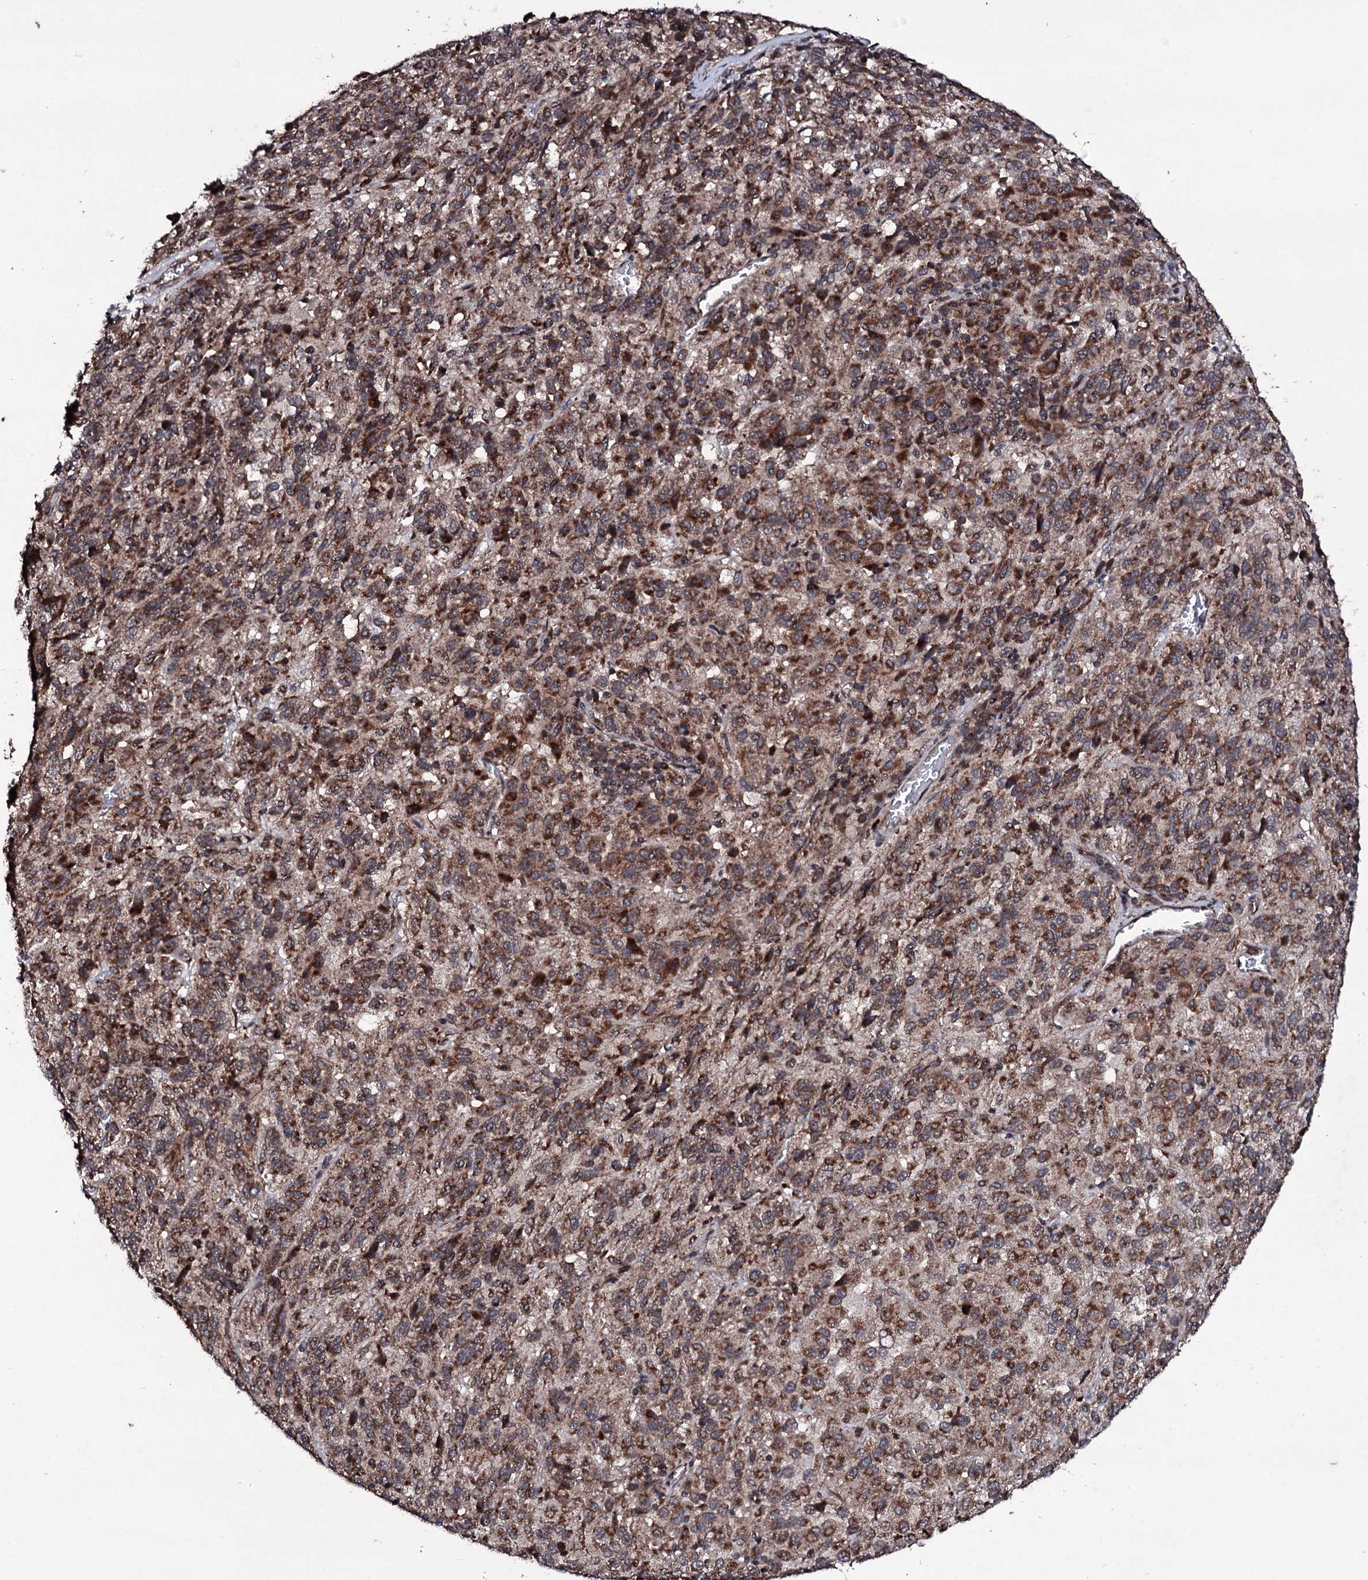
{"staining": {"intensity": "moderate", "quantity": ">75%", "location": "cytoplasmic/membranous"}, "tissue": "melanoma", "cell_type": "Tumor cells", "image_type": "cancer", "snomed": [{"axis": "morphology", "description": "Malignant melanoma, Metastatic site"}, {"axis": "topography", "description": "Lung"}], "caption": "Immunohistochemistry (IHC) micrograph of human malignant melanoma (metastatic site) stained for a protein (brown), which demonstrates medium levels of moderate cytoplasmic/membranous positivity in about >75% of tumor cells.", "gene": "MRPS31", "patient": {"sex": "male", "age": 64}}